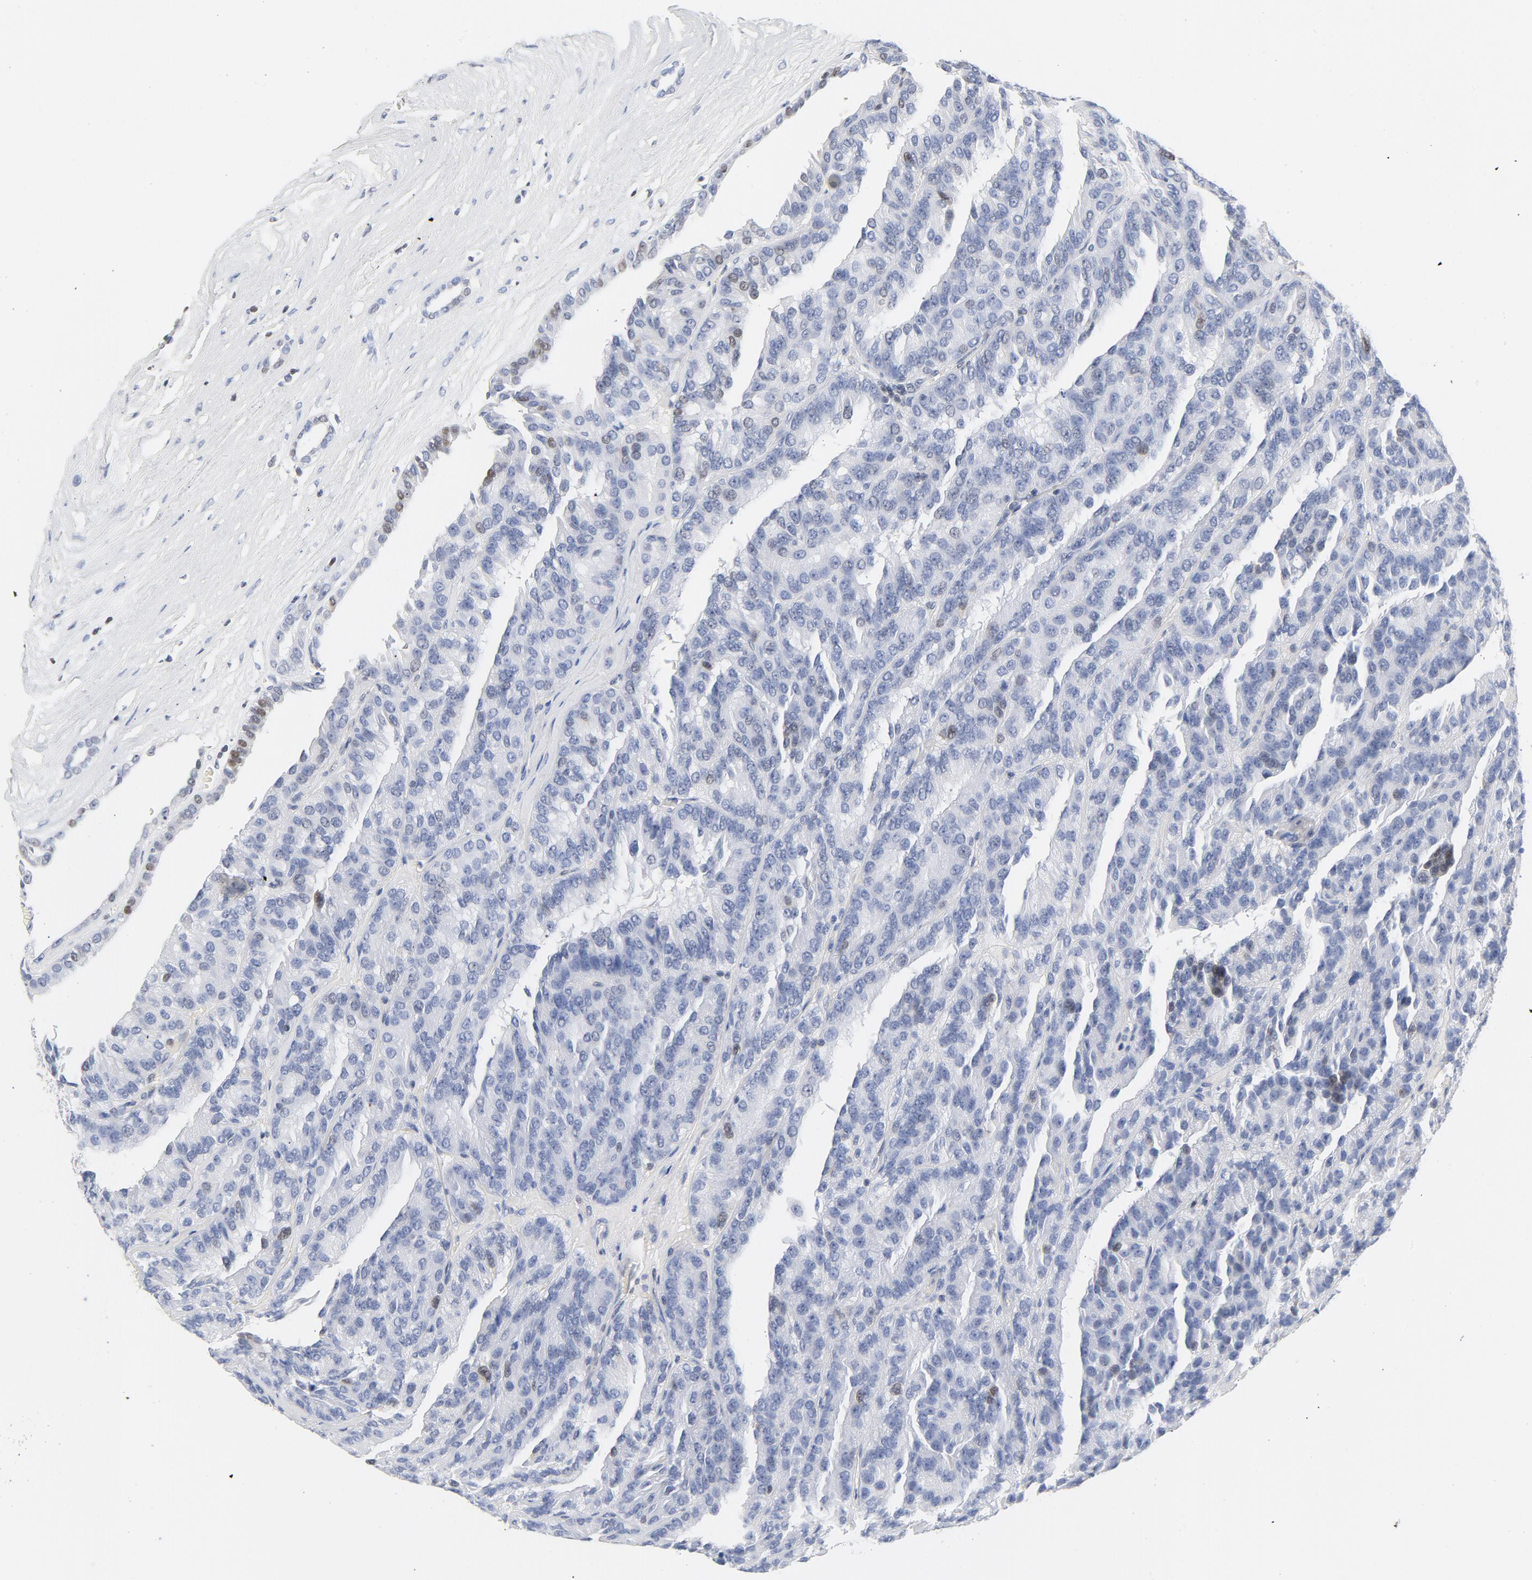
{"staining": {"intensity": "negative", "quantity": "none", "location": "none"}, "tissue": "renal cancer", "cell_type": "Tumor cells", "image_type": "cancer", "snomed": [{"axis": "morphology", "description": "Adenocarcinoma, NOS"}, {"axis": "topography", "description": "Kidney"}], "caption": "Micrograph shows no significant protein positivity in tumor cells of renal cancer.", "gene": "CDKN1B", "patient": {"sex": "male", "age": 46}}